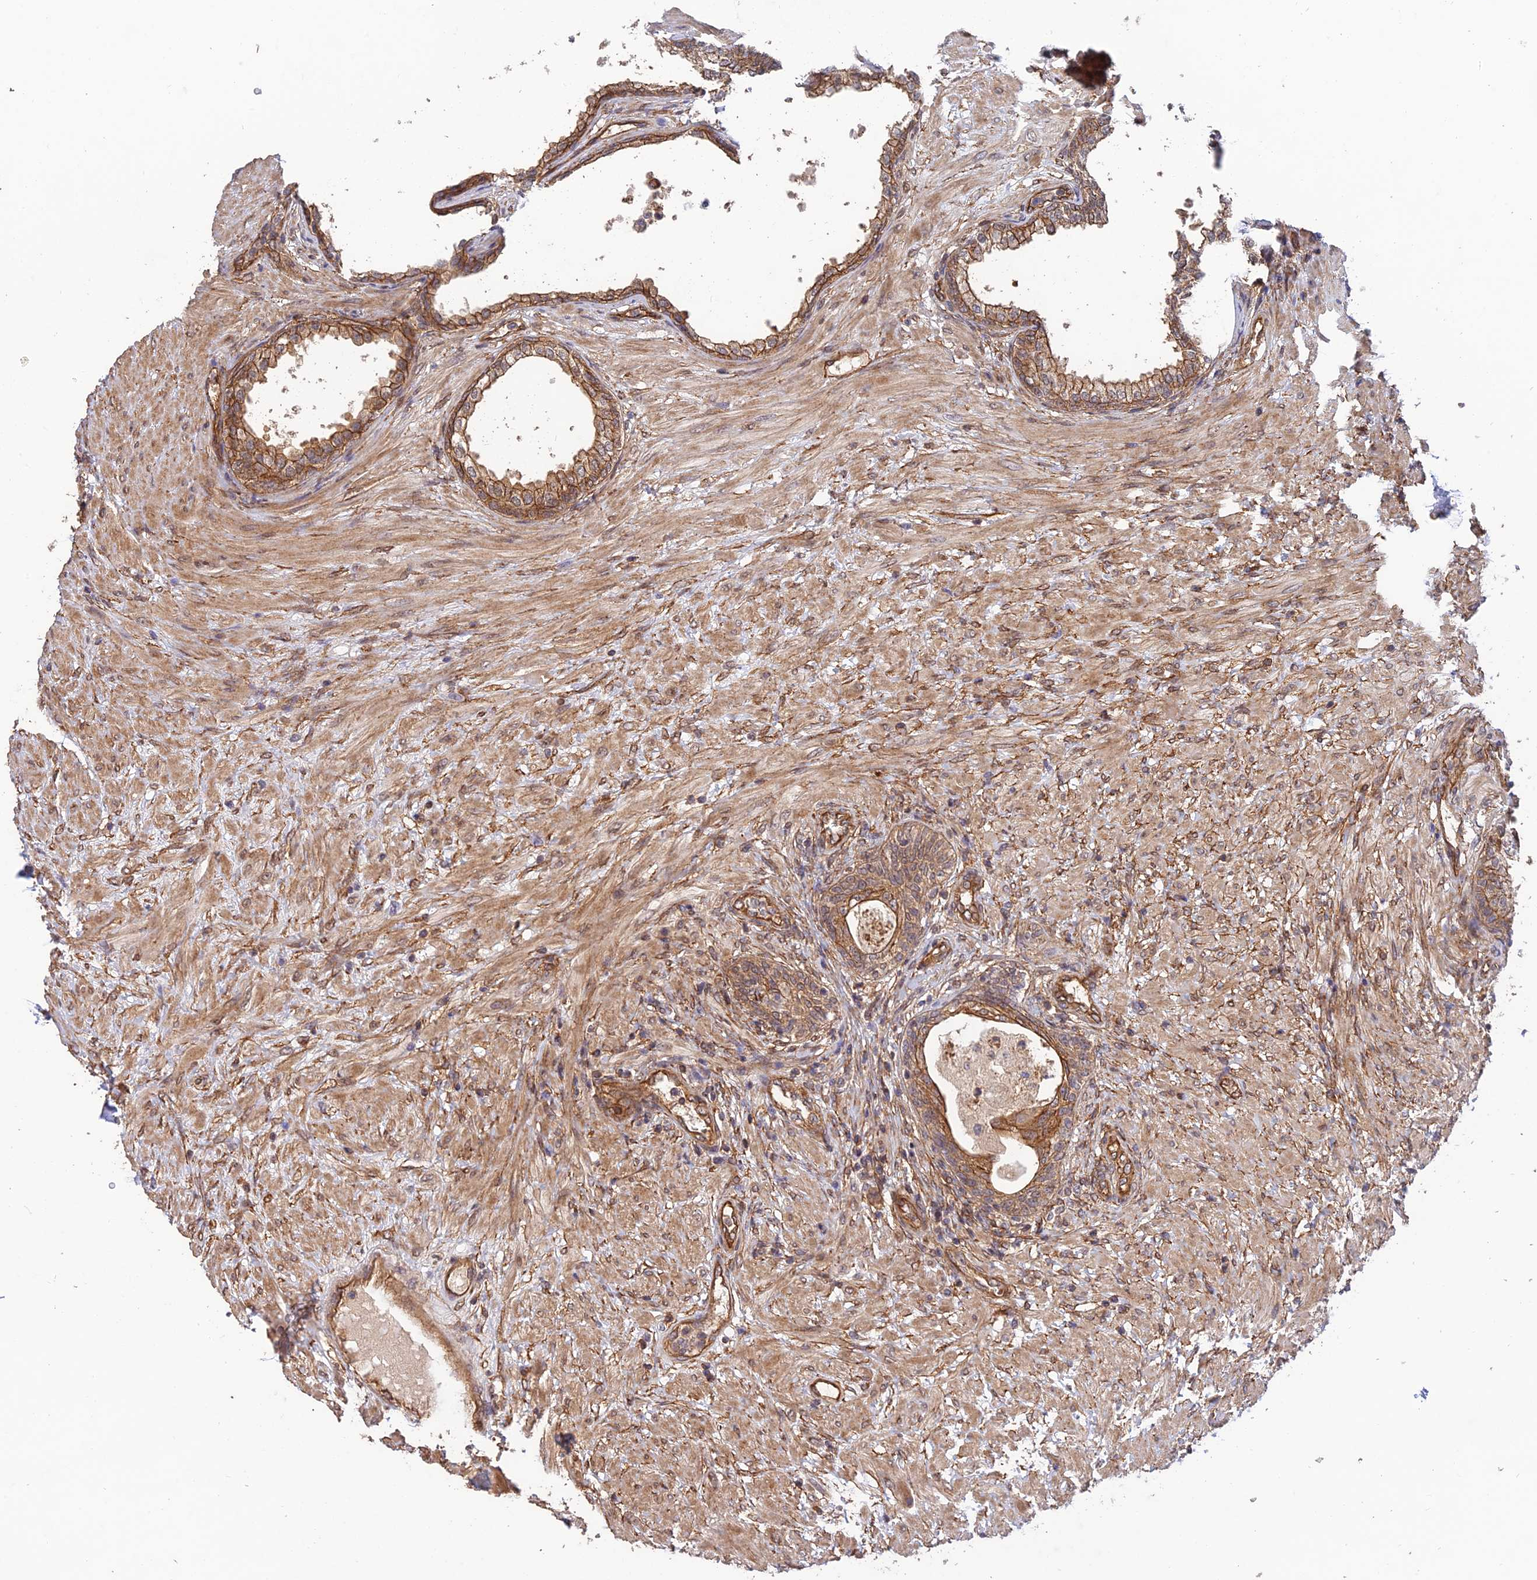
{"staining": {"intensity": "strong", "quantity": ">75%", "location": "cytoplasmic/membranous"}, "tissue": "prostate", "cell_type": "Glandular cells", "image_type": "normal", "snomed": [{"axis": "morphology", "description": "Normal tissue, NOS"}, {"axis": "topography", "description": "Prostate"}], "caption": "Immunohistochemistry (IHC) of normal human prostate shows high levels of strong cytoplasmic/membranous staining in about >75% of glandular cells.", "gene": "HOMER2", "patient": {"sex": "male", "age": 76}}